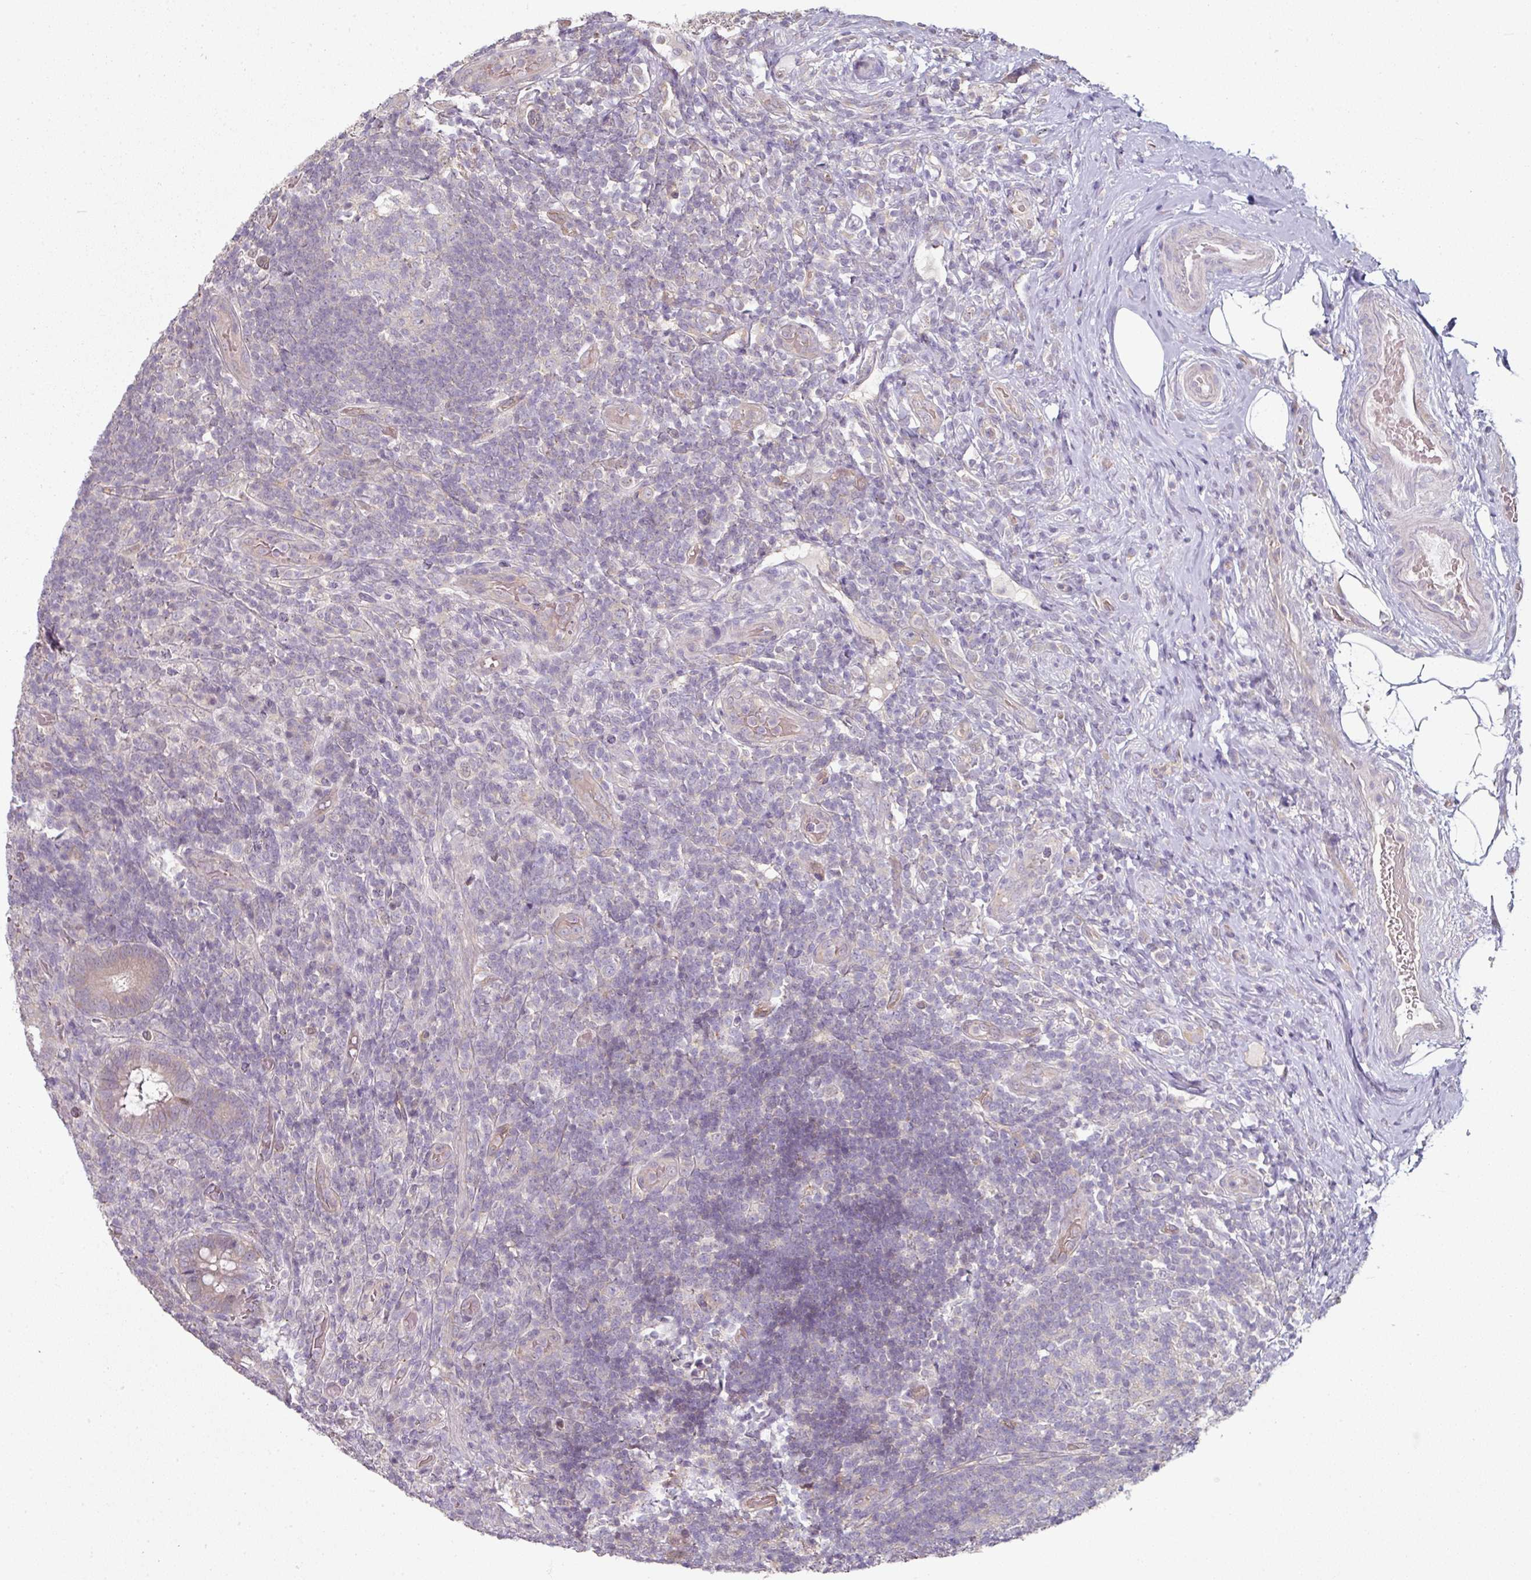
{"staining": {"intensity": "weak", "quantity": "<25%", "location": "cytoplasmic/membranous"}, "tissue": "appendix", "cell_type": "Glandular cells", "image_type": "normal", "snomed": [{"axis": "morphology", "description": "Normal tissue, NOS"}, {"axis": "topography", "description": "Appendix"}], "caption": "Glandular cells show no significant expression in normal appendix.", "gene": "C19orf33", "patient": {"sex": "female", "age": 43}}